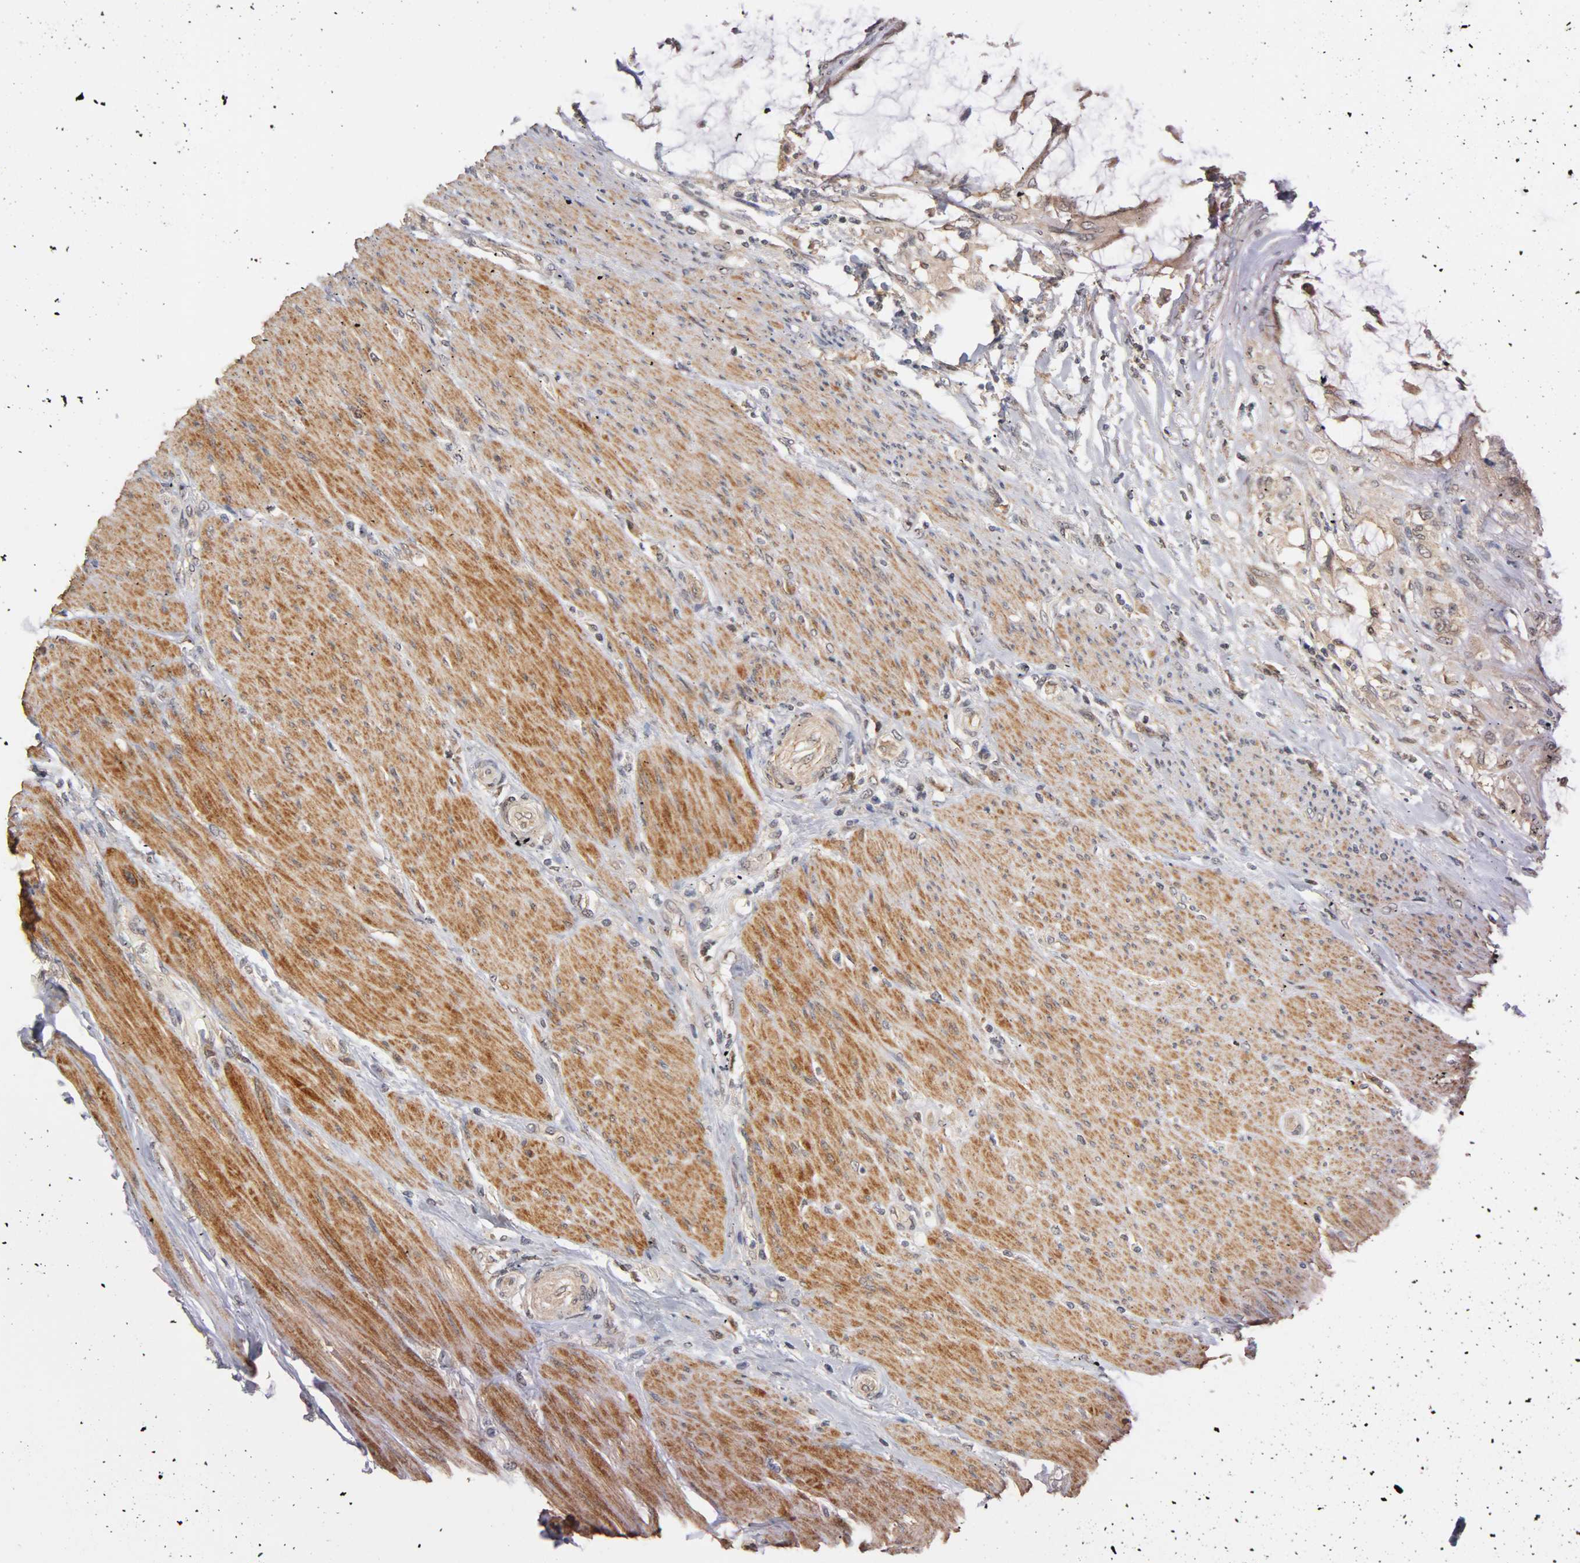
{"staining": {"intensity": "moderate", "quantity": ">75%", "location": "cytoplasmic/membranous,nuclear"}, "tissue": "colorectal cancer", "cell_type": "Tumor cells", "image_type": "cancer", "snomed": [{"axis": "morphology", "description": "Adenocarcinoma, NOS"}, {"axis": "topography", "description": "Rectum"}], "caption": "Tumor cells exhibit moderate cytoplasmic/membranous and nuclear expression in about >75% of cells in colorectal cancer.", "gene": "UBE2M", "patient": {"sex": "female", "age": 77}}